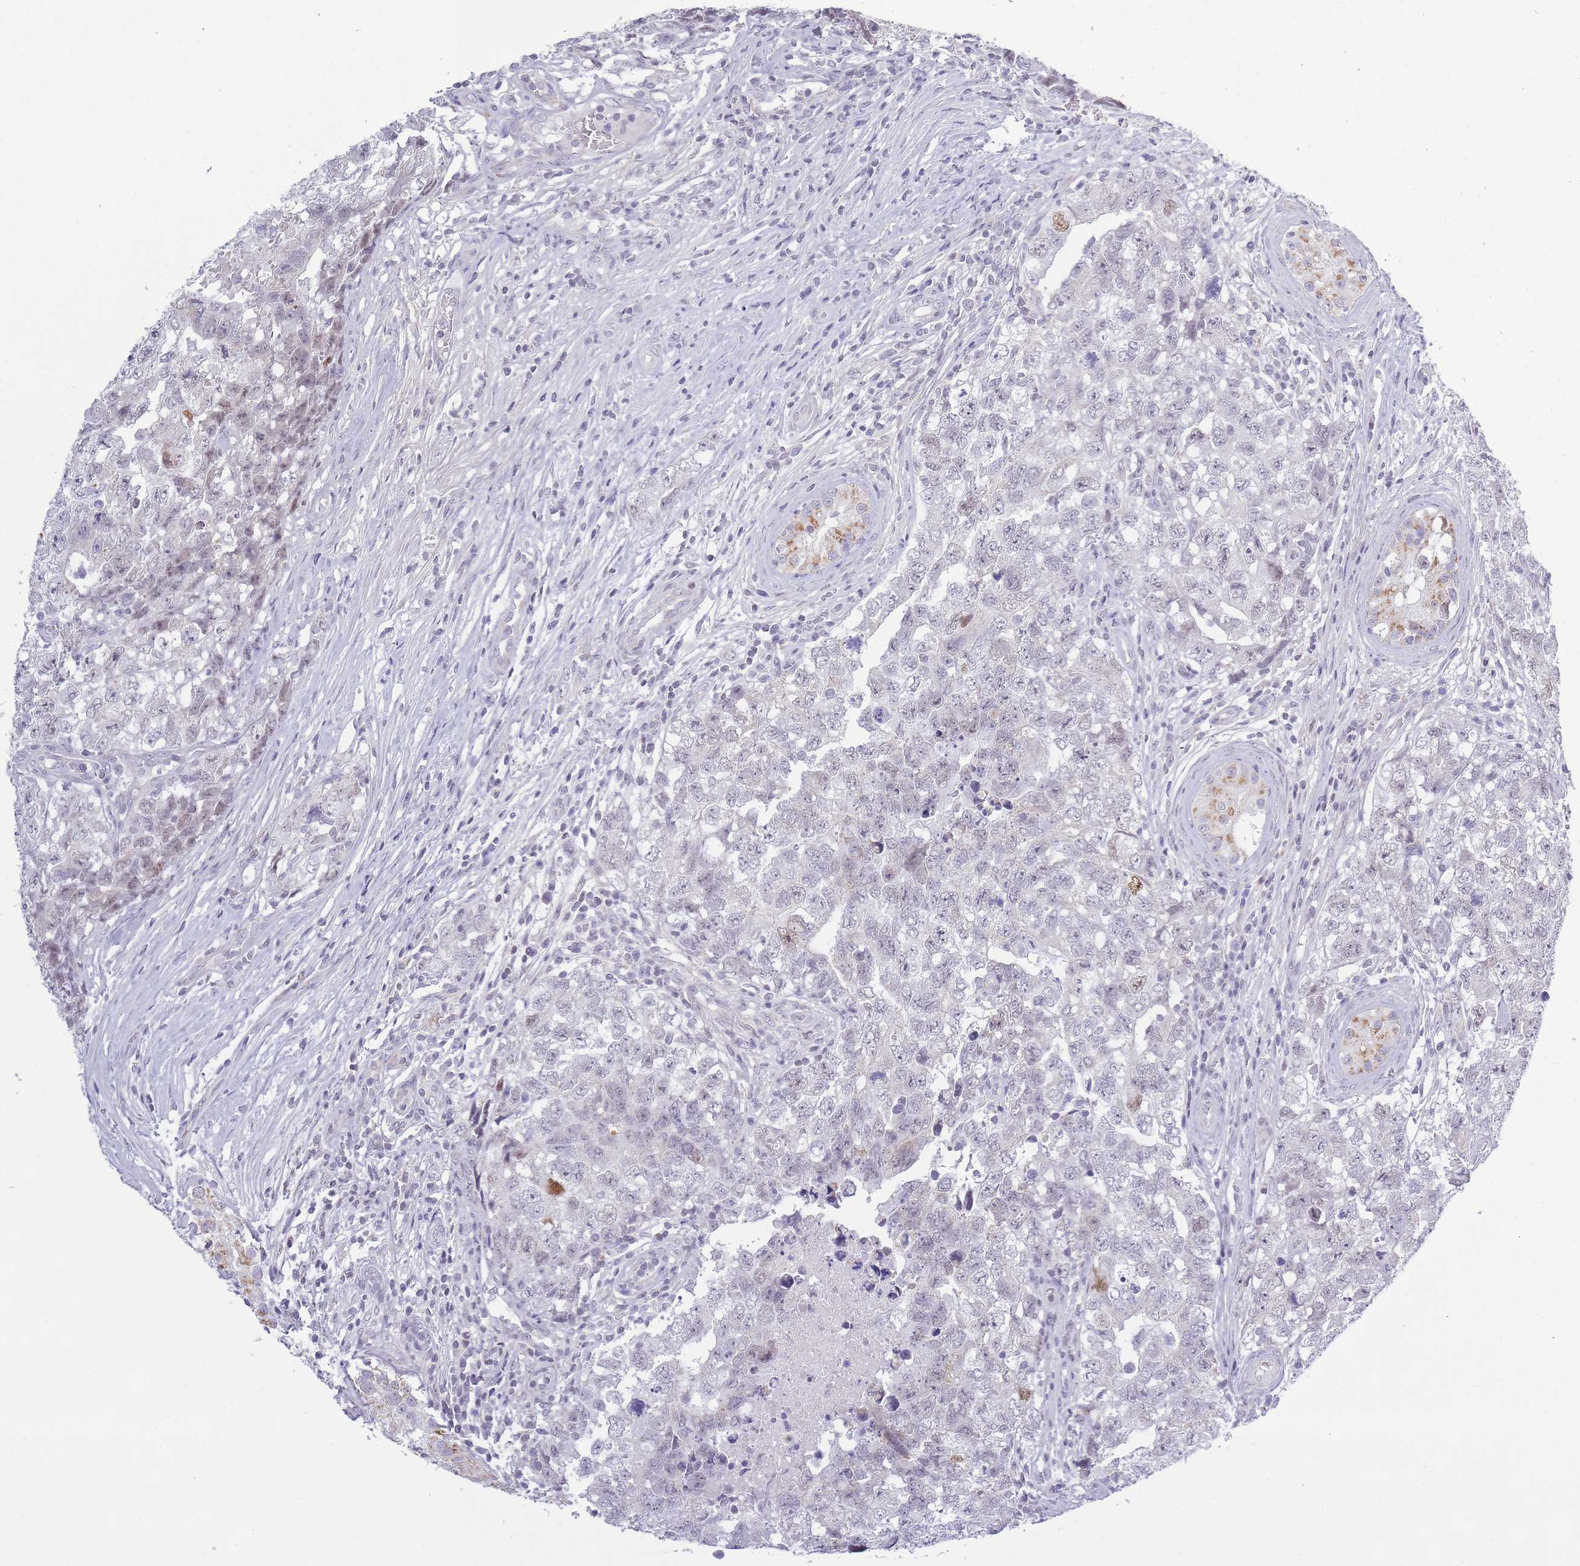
{"staining": {"intensity": "moderate", "quantity": "<25%", "location": "nuclear"}, "tissue": "testis cancer", "cell_type": "Tumor cells", "image_type": "cancer", "snomed": [{"axis": "morphology", "description": "Carcinoma, Embryonal, NOS"}, {"axis": "topography", "description": "Testis"}], "caption": "Testis cancer (embryonal carcinoma) was stained to show a protein in brown. There is low levels of moderate nuclear expression in approximately <25% of tumor cells. The protein of interest is stained brown, and the nuclei are stained in blue (DAB (3,3'-diaminobenzidine) IHC with brightfield microscopy, high magnification).", "gene": "ZBTB24", "patient": {"sex": "male", "age": 22}}